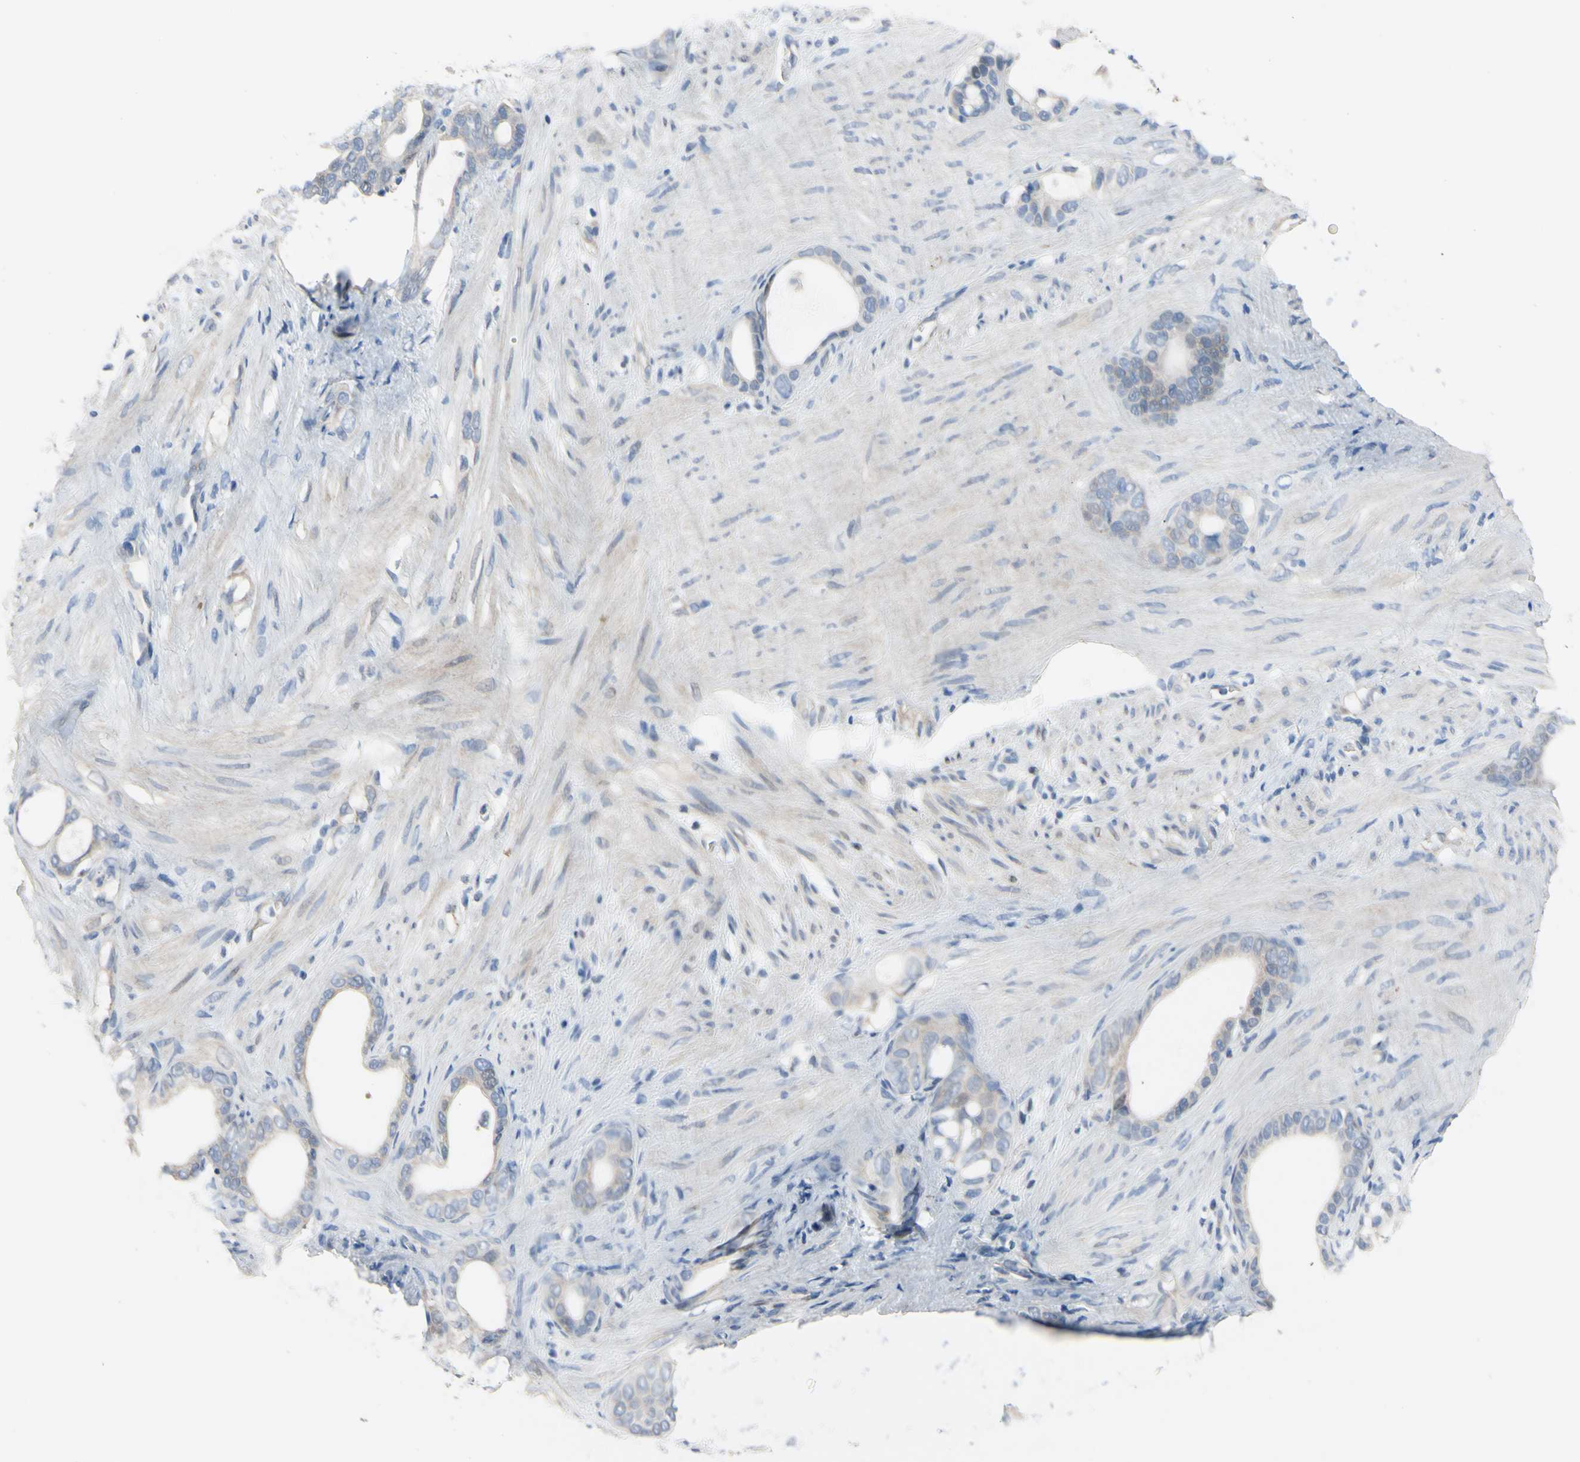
{"staining": {"intensity": "negative", "quantity": "none", "location": "none"}, "tissue": "stomach cancer", "cell_type": "Tumor cells", "image_type": "cancer", "snomed": [{"axis": "morphology", "description": "Adenocarcinoma, NOS"}, {"axis": "topography", "description": "Stomach"}], "caption": "Immunohistochemical staining of human stomach cancer demonstrates no significant positivity in tumor cells. (DAB (3,3'-diaminobenzidine) IHC, high magnification).", "gene": "LHX9", "patient": {"sex": "female", "age": 75}}